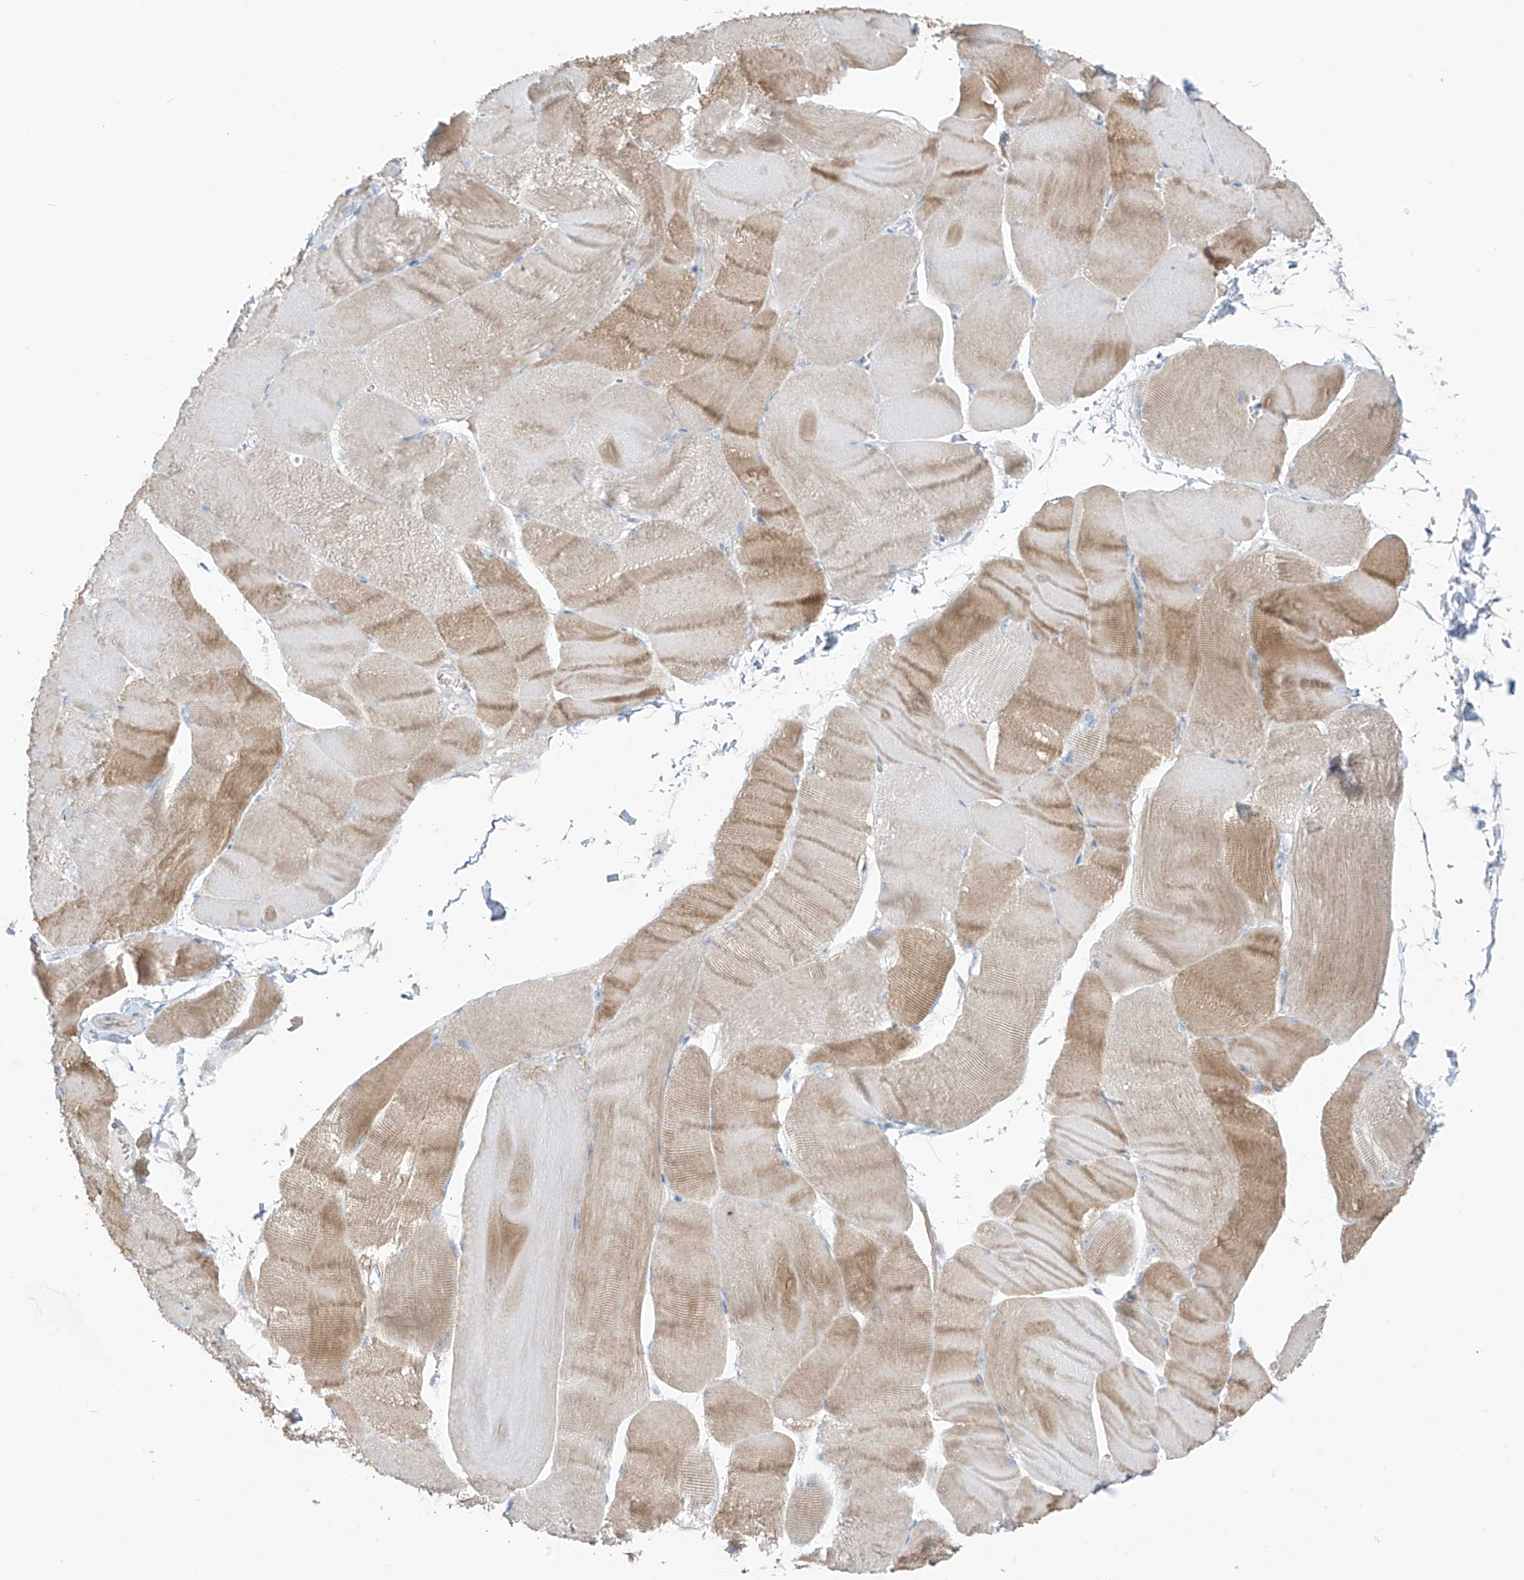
{"staining": {"intensity": "moderate", "quantity": "25%-75%", "location": "cytoplasmic/membranous"}, "tissue": "skeletal muscle", "cell_type": "Myocytes", "image_type": "normal", "snomed": [{"axis": "morphology", "description": "Normal tissue, NOS"}, {"axis": "morphology", "description": "Basal cell carcinoma"}, {"axis": "topography", "description": "Skeletal muscle"}], "caption": "Protein staining reveals moderate cytoplasmic/membranous expression in about 25%-75% of myocytes in unremarkable skeletal muscle. (DAB IHC, brown staining for protein, blue staining for nuclei).", "gene": "ASPRV1", "patient": {"sex": "female", "age": 64}}